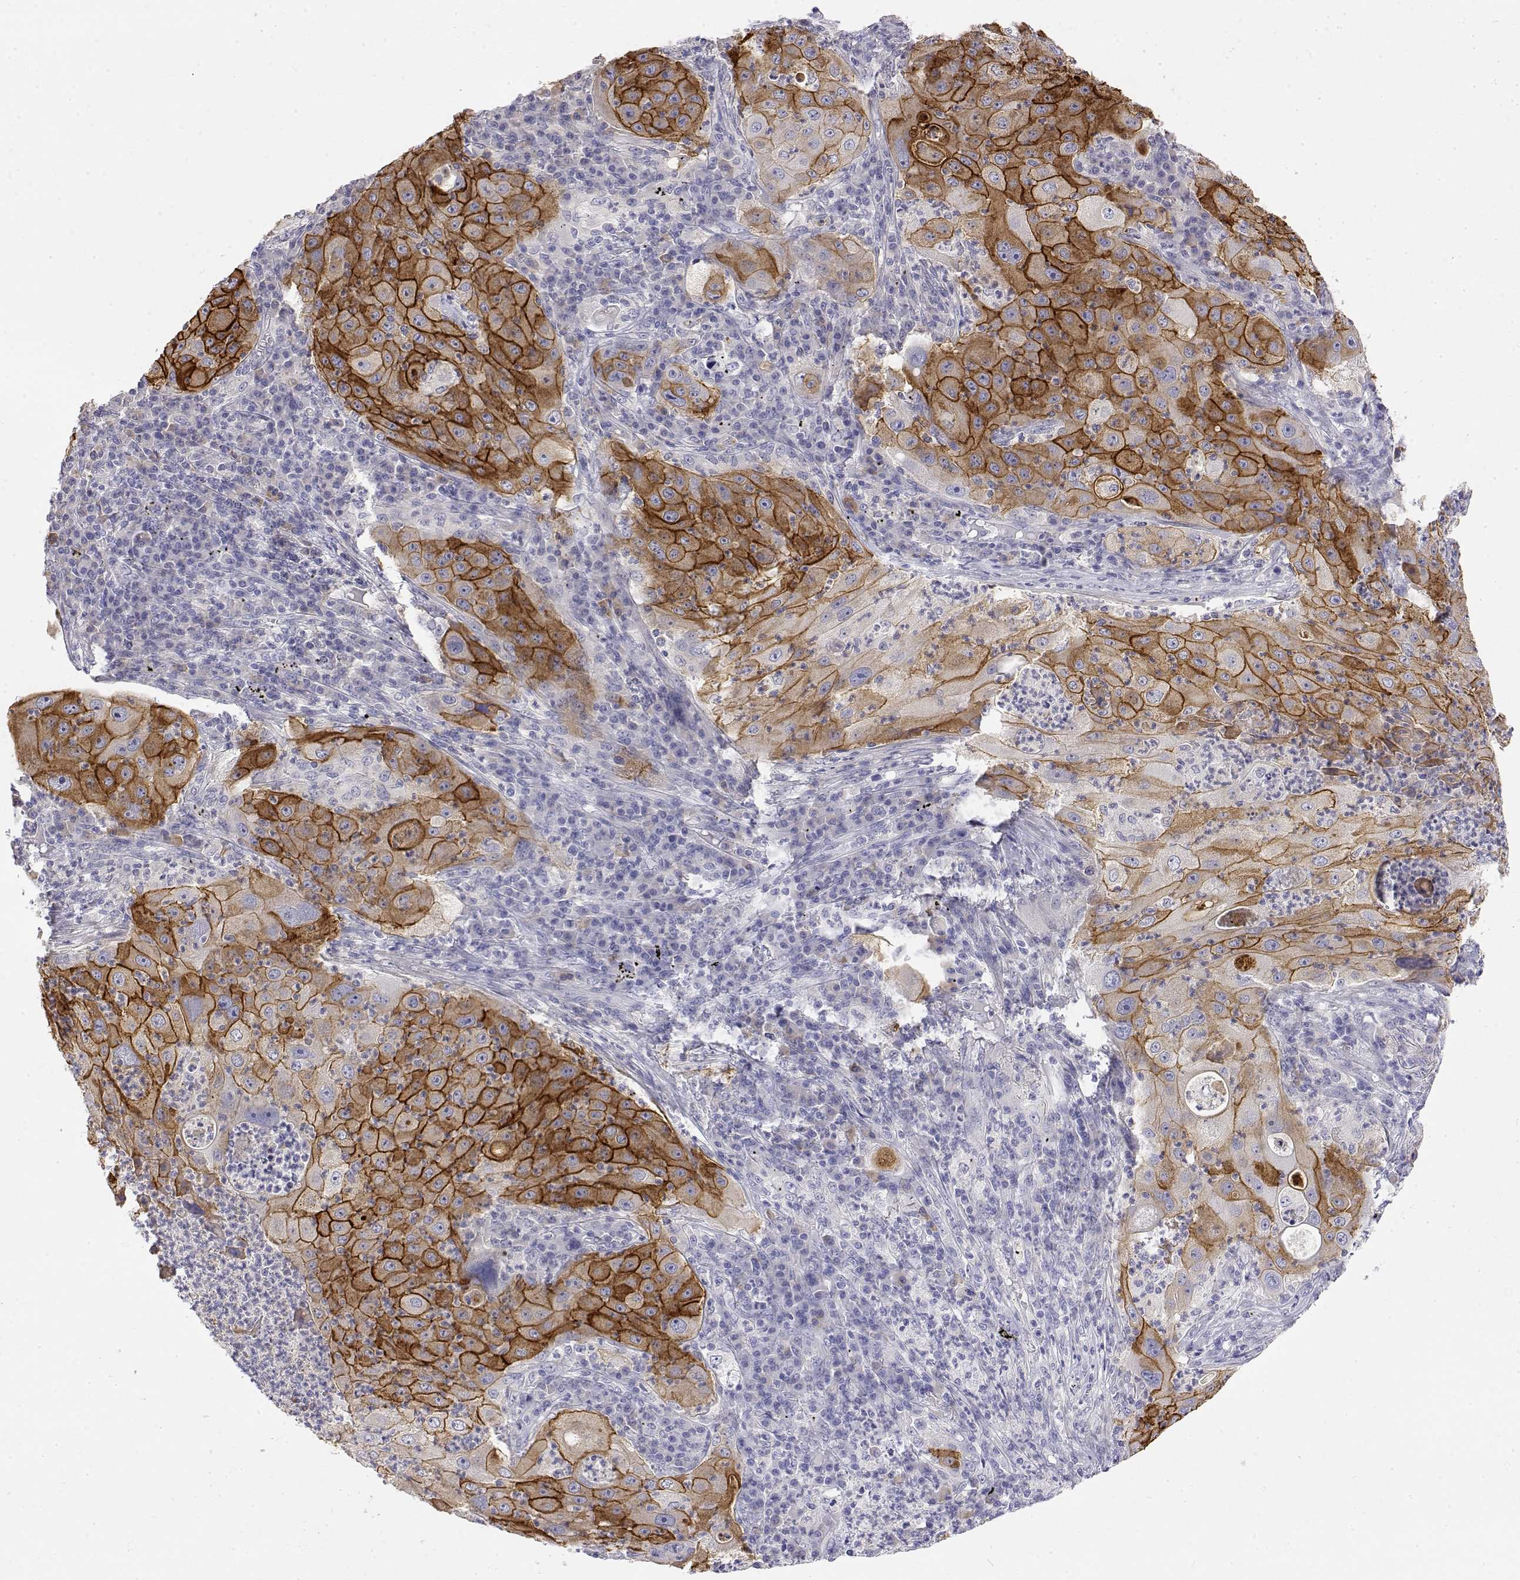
{"staining": {"intensity": "strong", "quantity": ">75%", "location": "cytoplasmic/membranous"}, "tissue": "lung cancer", "cell_type": "Tumor cells", "image_type": "cancer", "snomed": [{"axis": "morphology", "description": "Squamous cell carcinoma, NOS"}, {"axis": "topography", "description": "Lung"}], "caption": "Immunohistochemistry of lung squamous cell carcinoma shows high levels of strong cytoplasmic/membranous staining in about >75% of tumor cells.", "gene": "LY6D", "patient": {"sex": "female", "age": 59}}